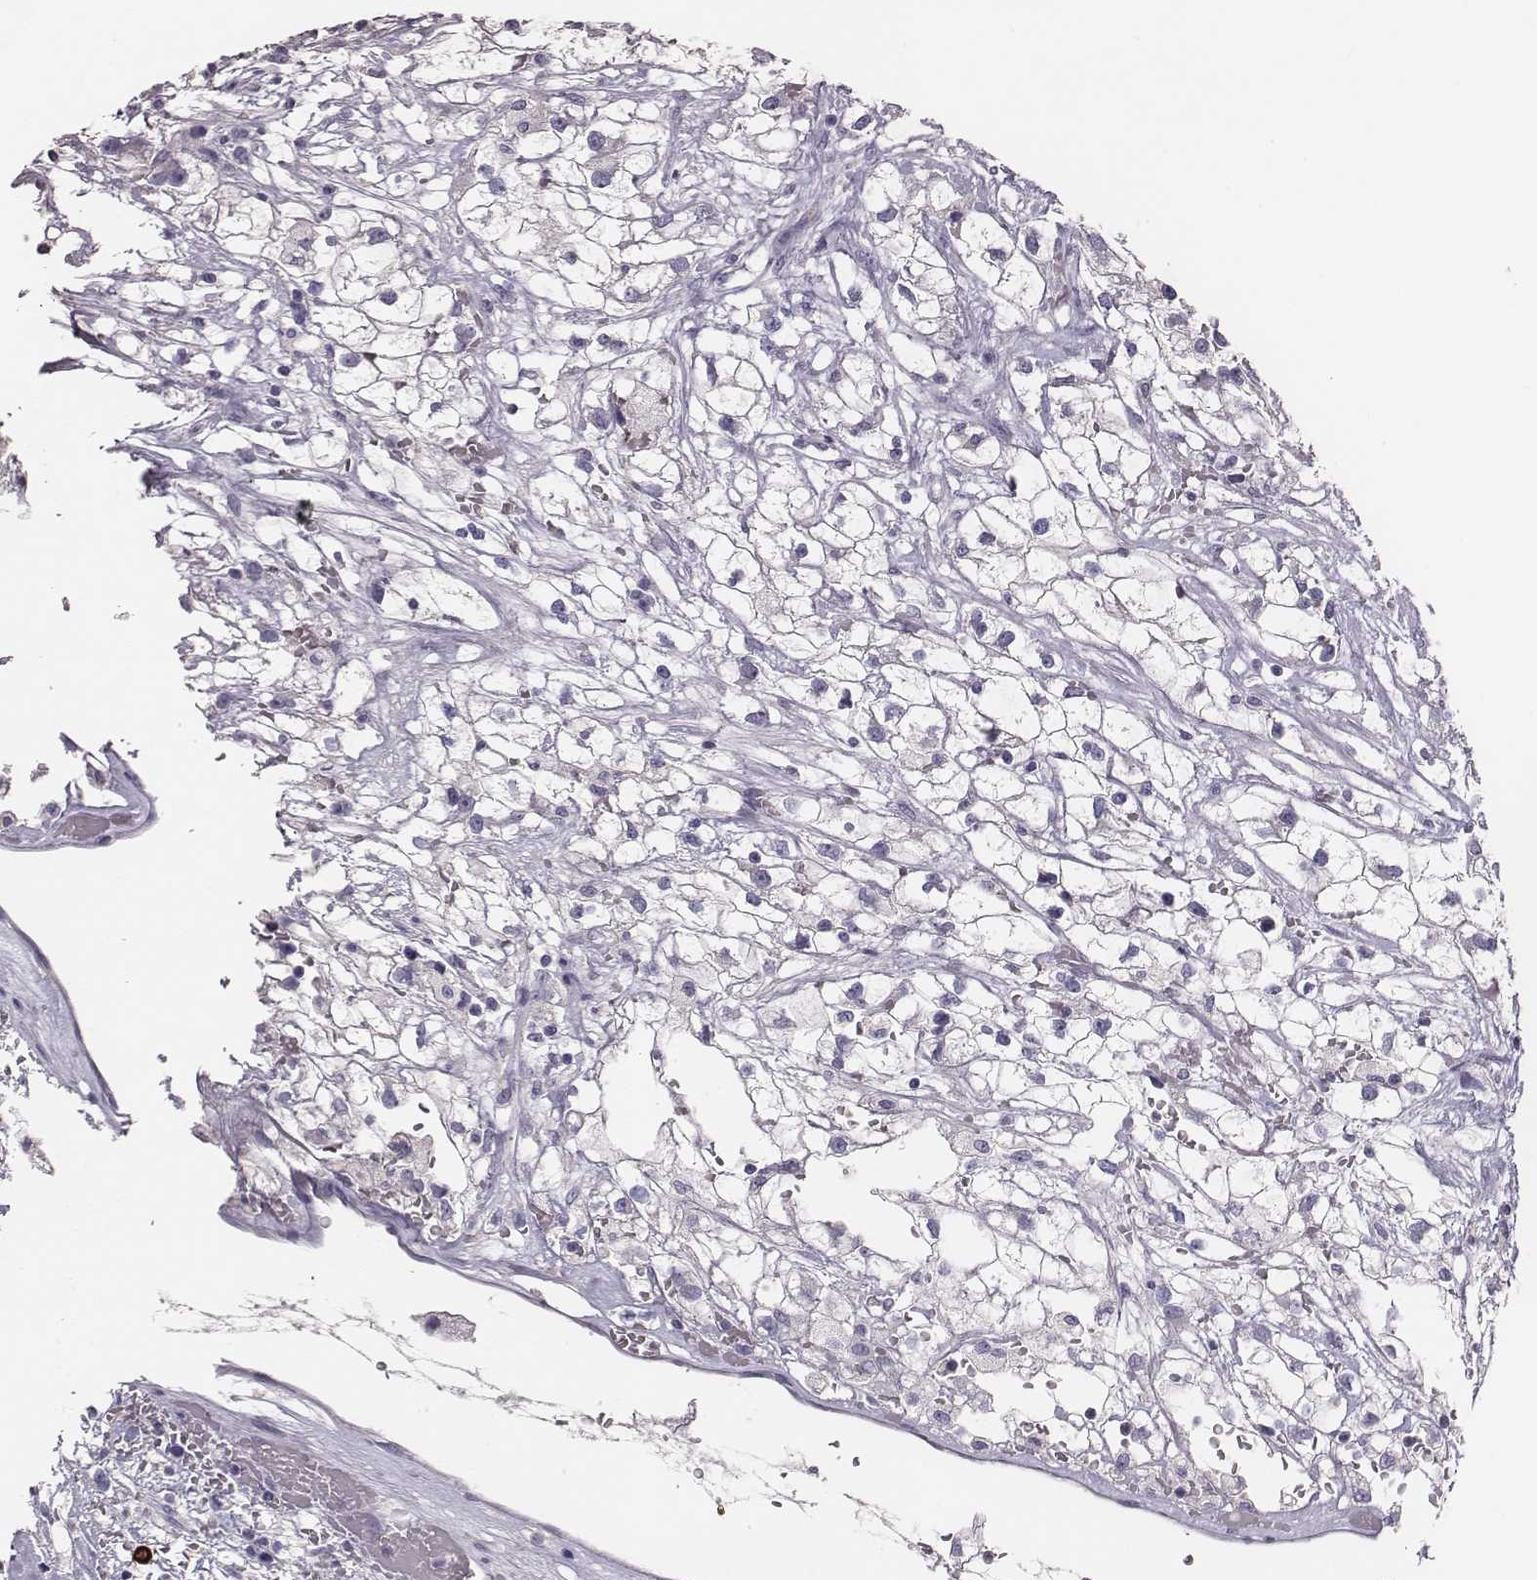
{"staining": {"intensity": "negative", "quantity": "none", "location": "none"}, "tissue": "renal cancer", "cell_type": "Tumor cells", "image_type": "cancer", "snomed": [{"axis": "morphology", "description": "Adenocarcinoma, NOS"}, {"axis": "topography", "description": "Kidney"}], "caption": "Renal adenocarcinoma was stained to show a protein in brown. There is no significant positivity in tumor cells.", "gene": "P2RY10", "patient": {"sex": "male", "age": 59}}